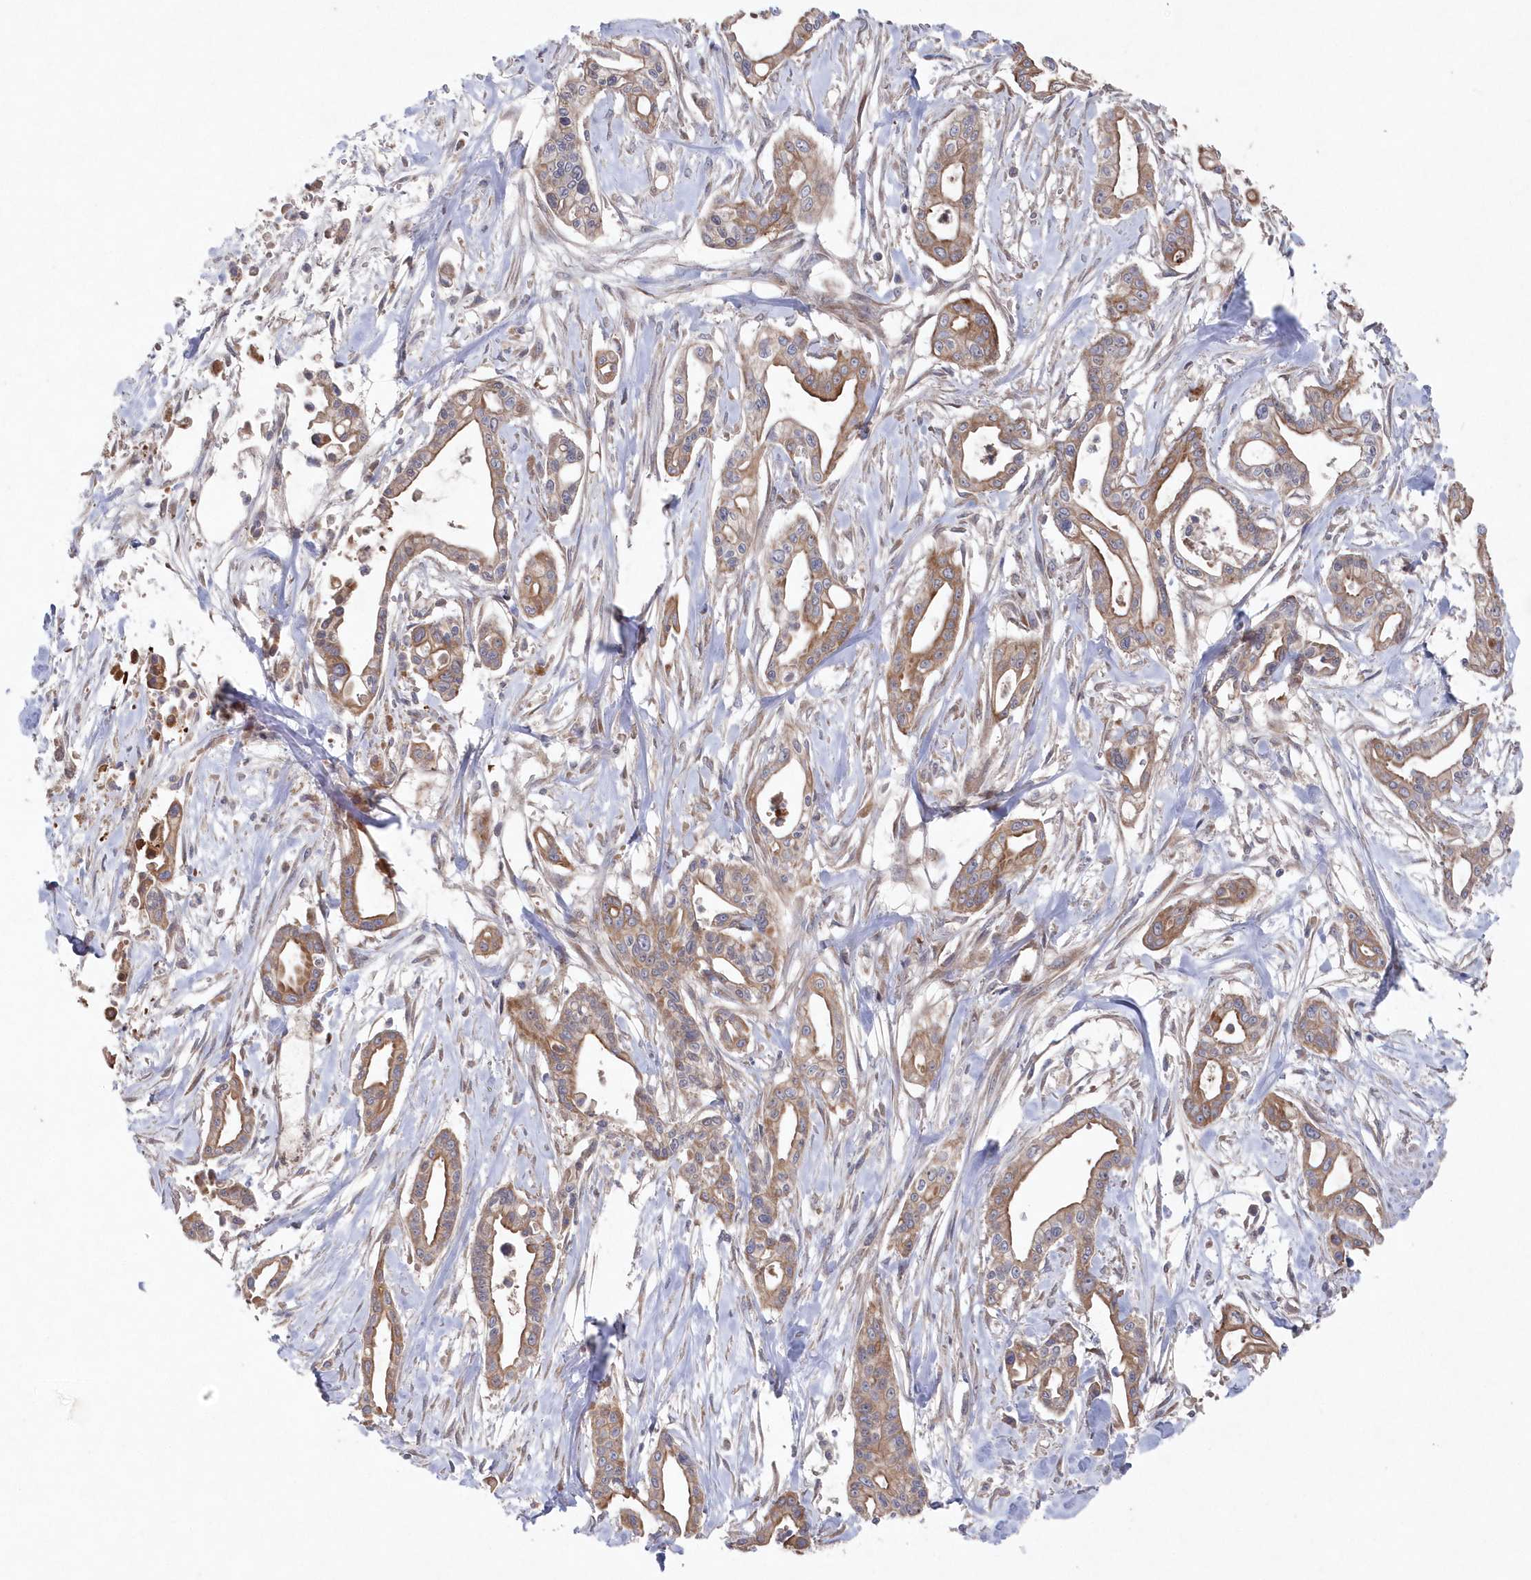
{"staining": {"intensity": "moderate", "quantity": ">75%", "location": "cytoplasmic/membranous"}, "tissue": "pancreatic cancer", "cell_type": "Tumor cells", "image_type": "cancer", "snomed": [{"axis": "morphology", "description": "Adenocarcinoma, NOS"}, {"axis": "topography", "description": "Pancreas"}], "caption": "This is an image of IHC staining of pancreatic cancer (adenocarcinoma), which shows moderate positivity in the cytoplasmic/membranous of tumor cells.", "gene": "ASNSD1", "patient": {"sex": "male", "age": 68}}